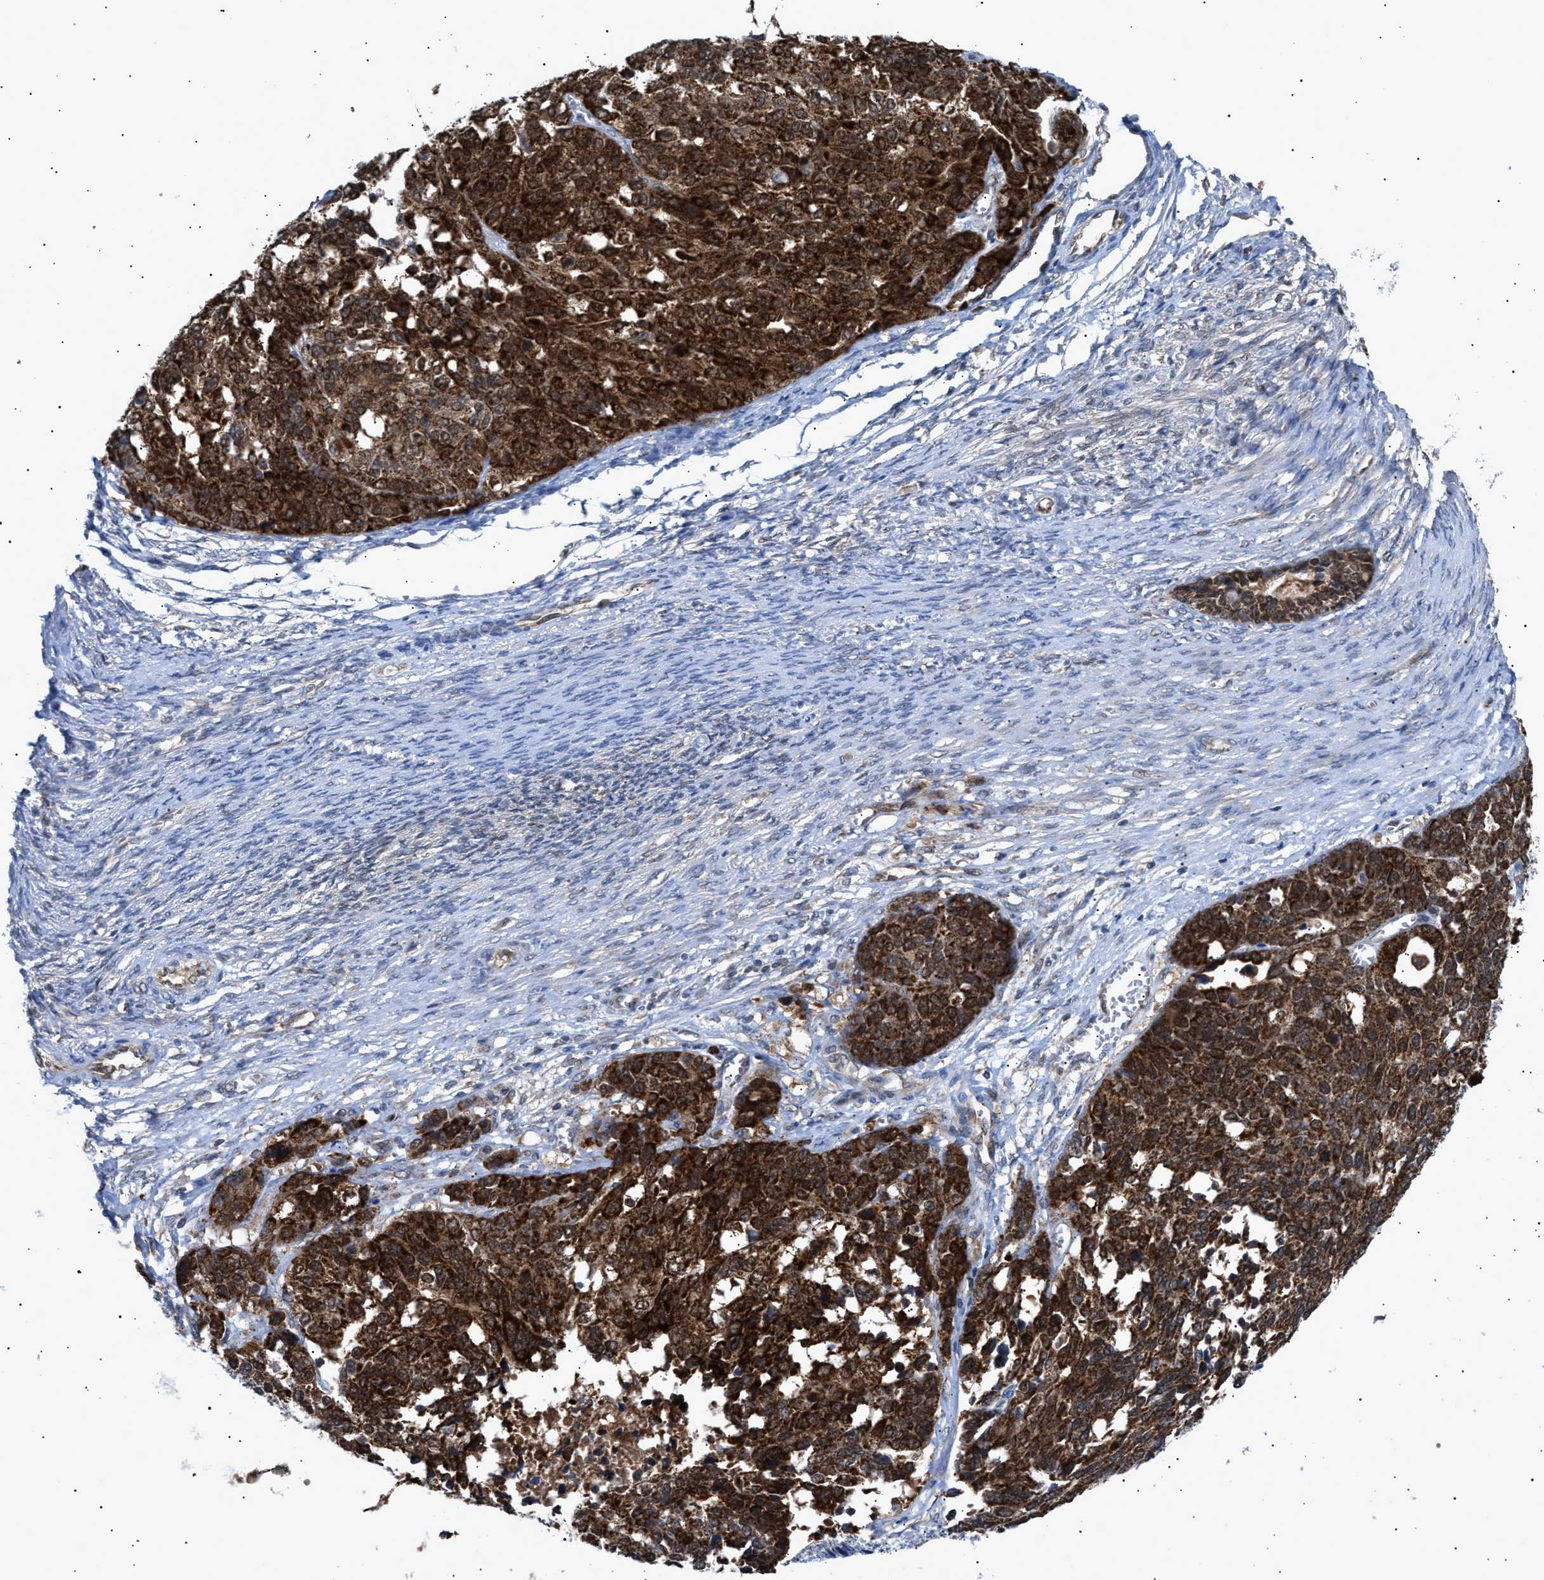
{"staining": {"intensity": "strong", "quantity": ">75%", "location": "cytoplasmic/membranous"}, "tissue": "ovarian cancer", "cell_type": "Tumor cells", "image_type": "cancer", "snomed": [{"axis": "morphology", "description": "Cystadenocarcinoma, serous, NOS"}, {"axis": "topography", "description": "Ovary"}], "caption": "There is high levels of strong cytoplasmic/membranous positivity in tumor cells of ovarian serous cystadenocarcinoma, as demonstrated by immunohistochemical staining (brown color).", "gene": "SIRT5", "patient": {"sex": "female", "age": 44}}